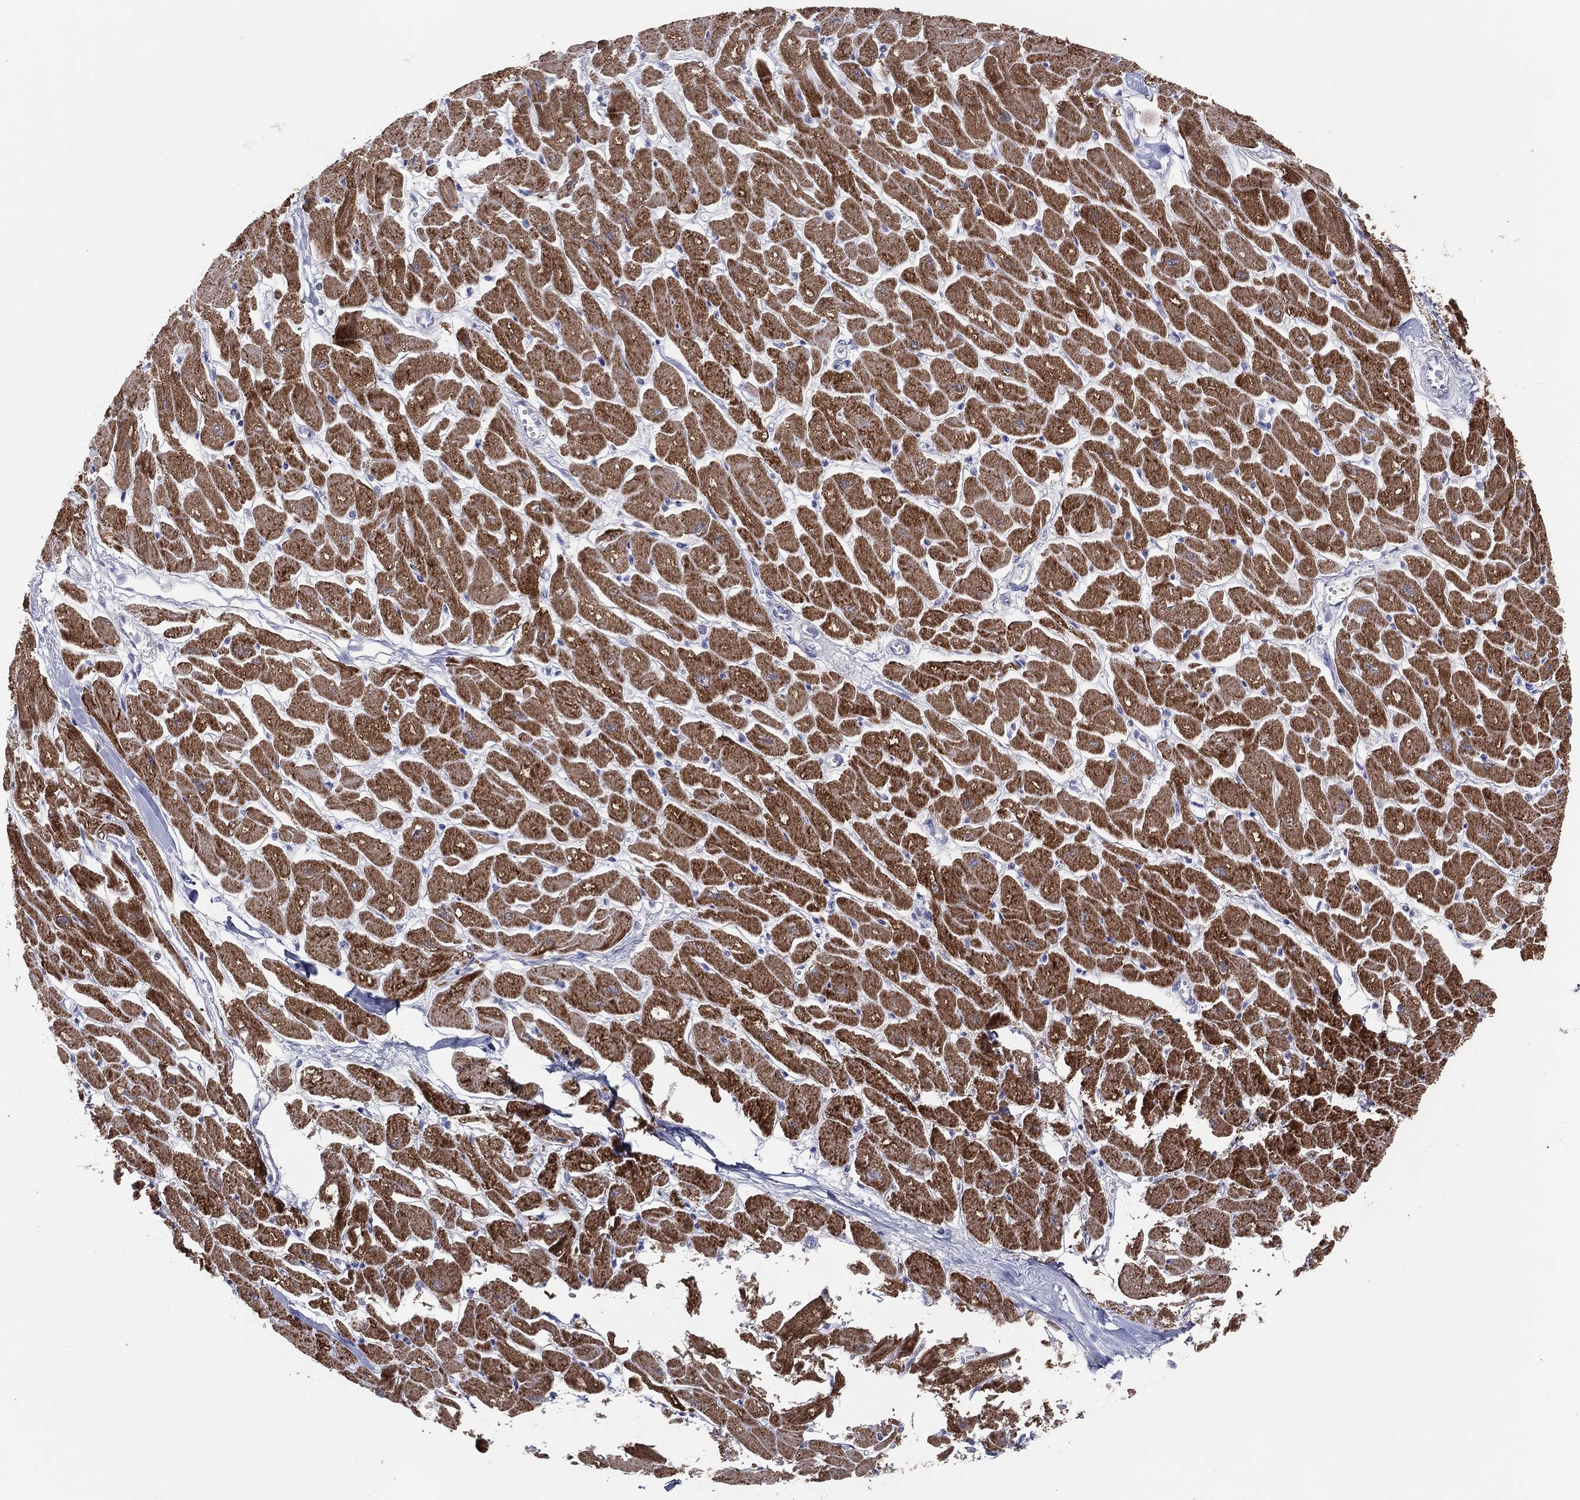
{"staining": {"intensity": "strong", "quantity": ">75%", "location": "cytoplasmic/membranous"}, "tissue": "heart muscle", "cell_type": "Cardiomyocytes", "image_type": "normal", "snomed": [{"axis": "morphology", "description": "Normal tissue, NOS"}, {"axis": "topography", "description": "Heart"}], "caption": "The photomicrograph exhibits immunohistochemical staining of normal heart muscle. There is strong cytoplasmic/membranous positivity is seen in approximately >75% of cardiomyocytes.", "gene": "CPT1B", "patient": {"sex": "male", "age": 57}}